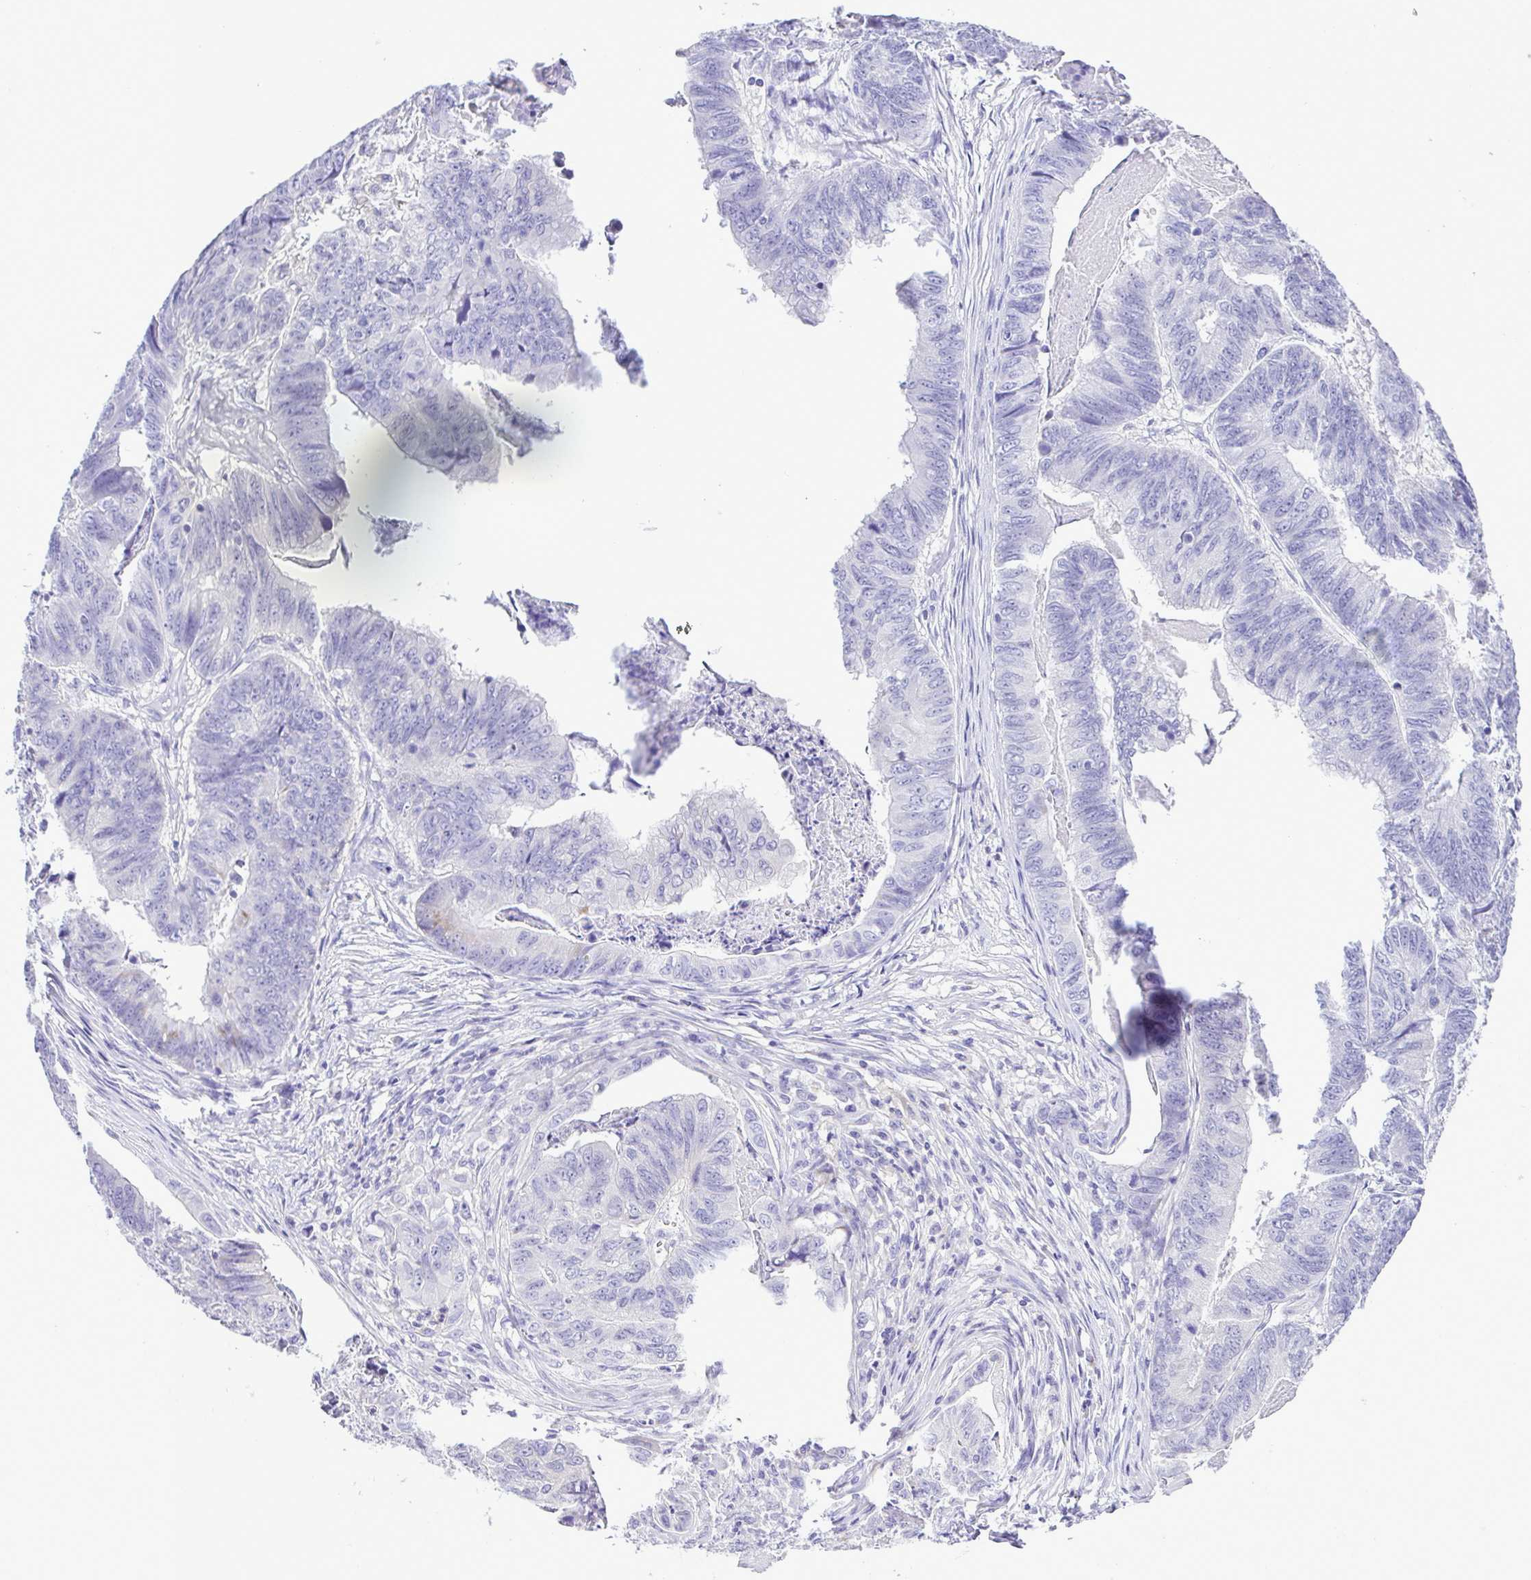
{"staining": {"intensity": "negative", "quantity": "none", "location": "none"}, "tissue": "stomach cancer", "cell_type": "Tumor cells", "image_type": "cancer", "snomed": [{"axis": "morphology", "description": "Adenocarcinoma, NOS"}, {"axis": "topography", "description": "Stomach, lower"}], "caption": "An image of human stomach cancer is negative for staining in tumor cells.", "gene": "SYT1", "patient": {"sex": "male", "age": 77}}